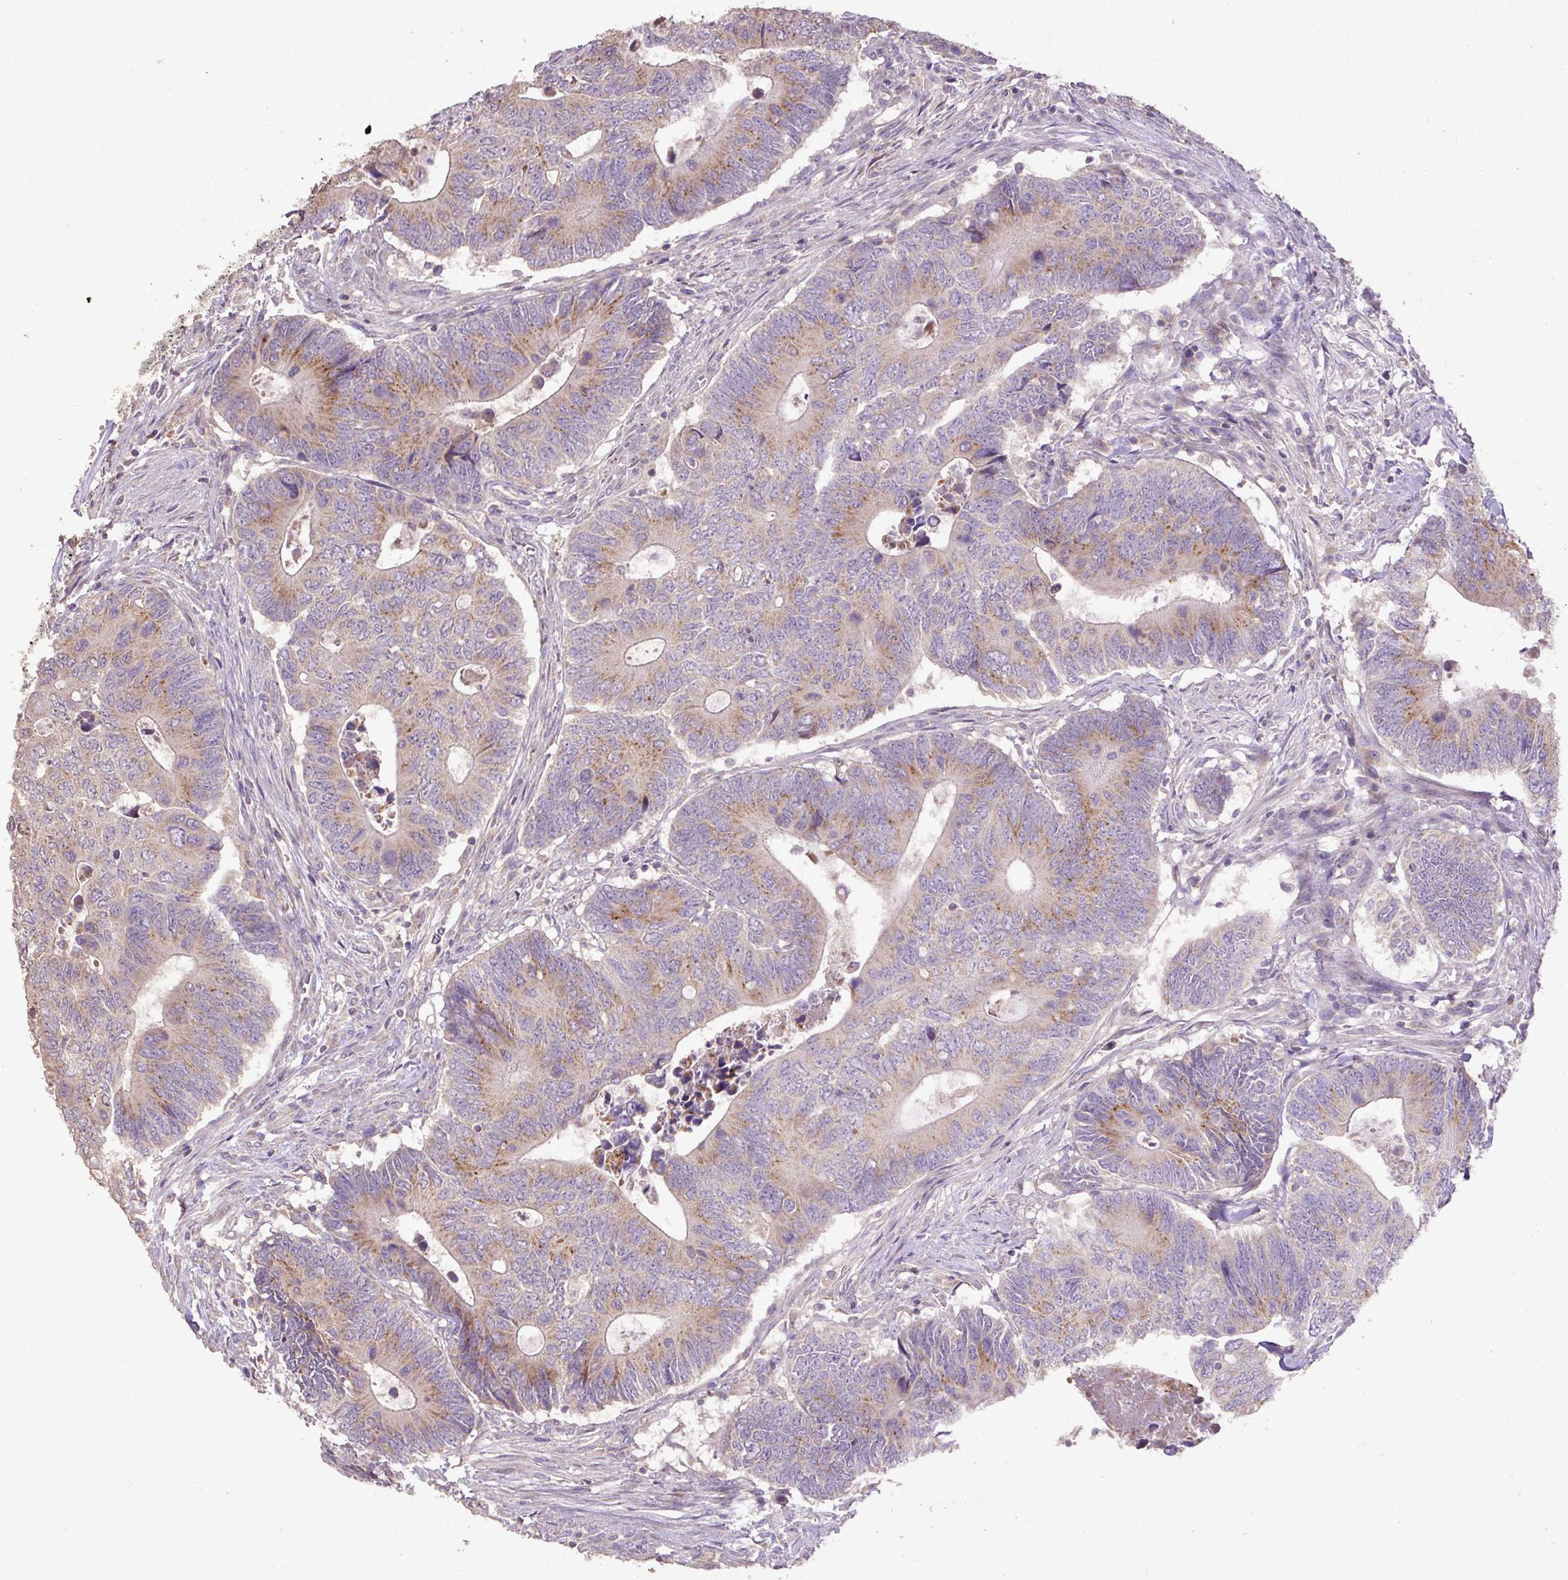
{"staining": {"intensity": "moderate", "quantity": "25%-75%", "location": "cytoplasmic/membranous"}, "tissue": "colorectal cancer", "cell_type": "Tumor cells", "image_type": "cancer", "snomed": [{"axis": "morphology", "description": "Adenocarcinoma, NOS"}, {"axis": "topography", "description": "Colon"}], "caption": "This photomicrograph displays immunohistochemistry staining of colorectal cancer (adenocarcinoma), with medium moderate cytoplasmic/membranous positivity in about 25%-75% of tumor cells.", "gene": "ABR", "patient": {"sex": "male", "age": 87}}